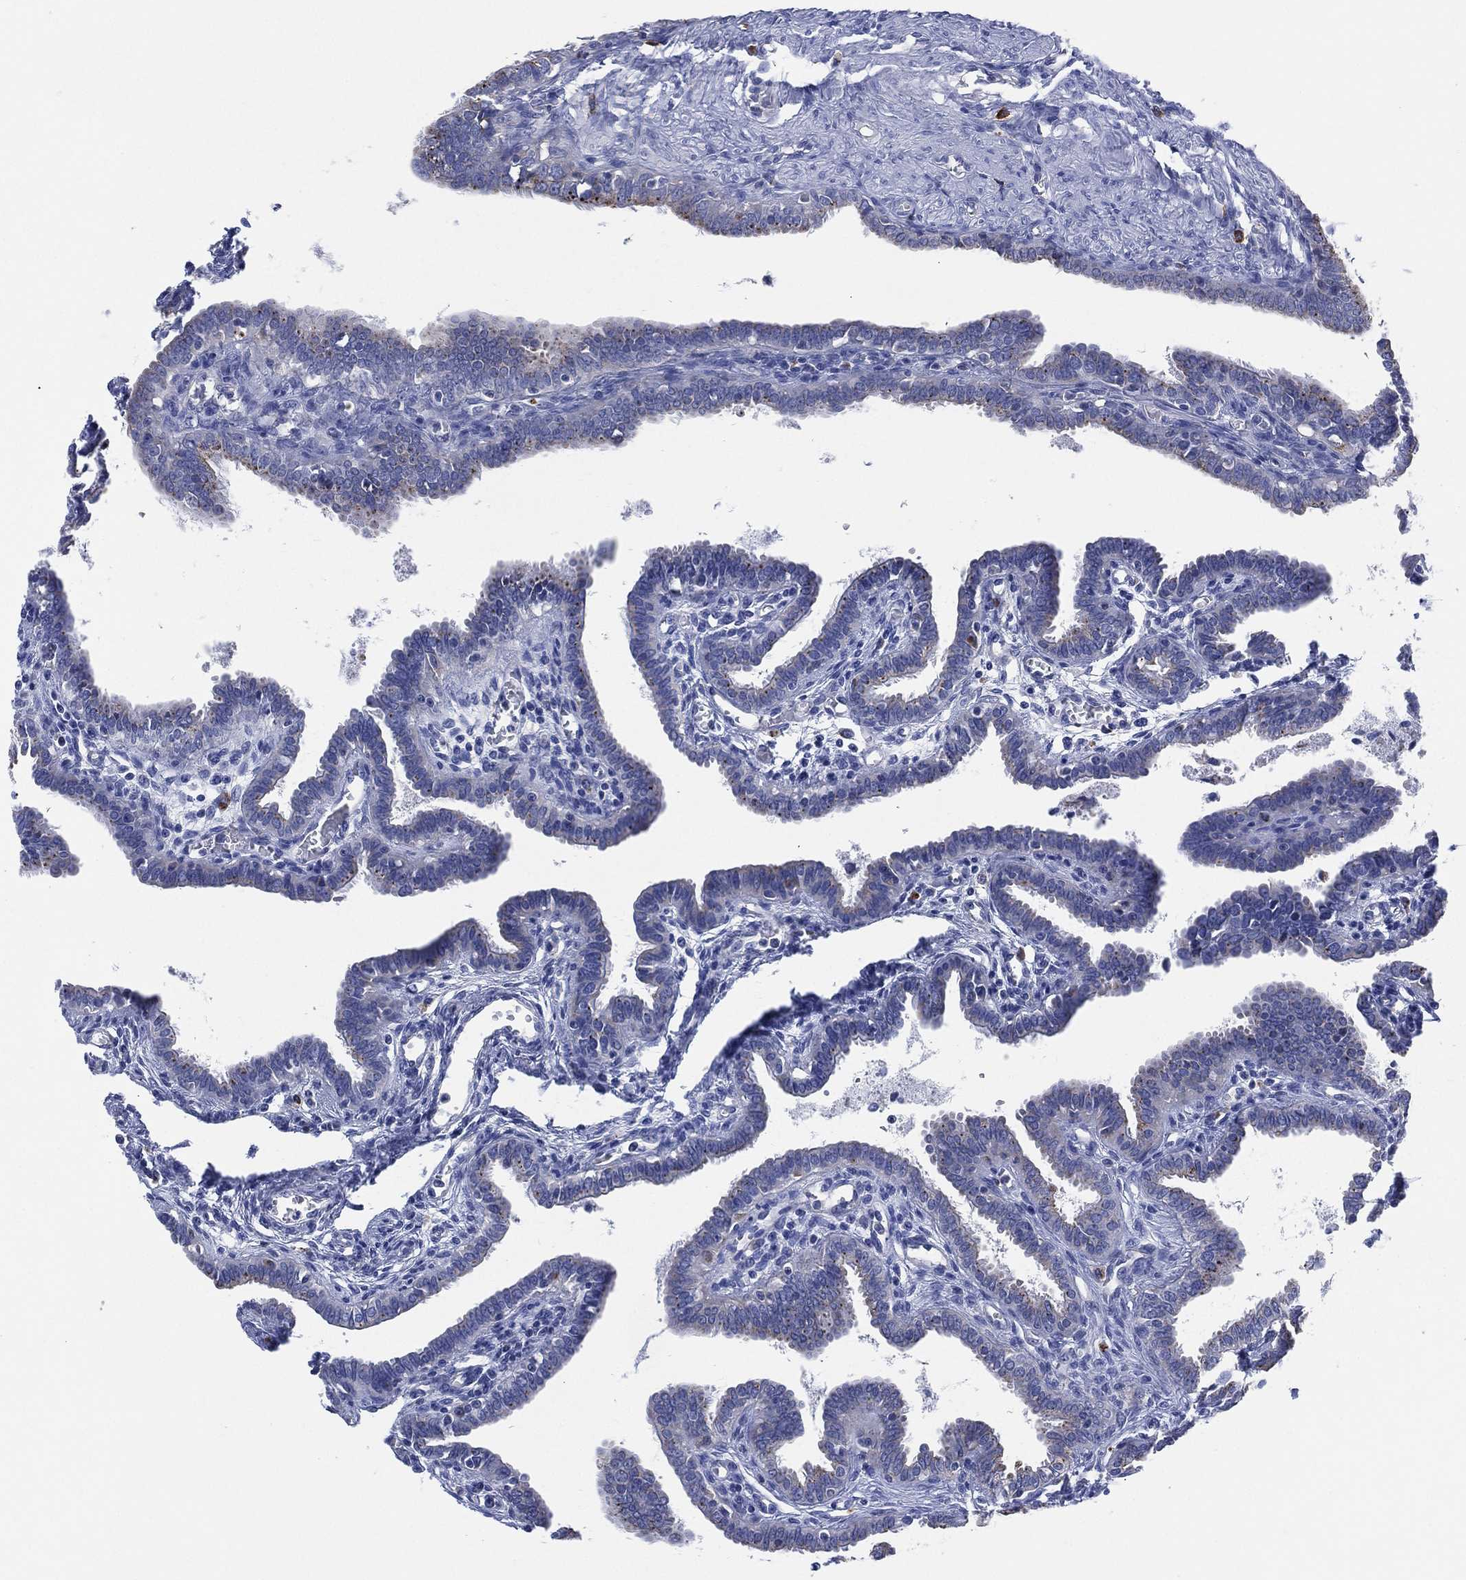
{"staining": {"intensity": "negative", "quantity": "none", "location": "none"}, "tissue": "fallopian tube", "cell_type": "Glandular cells", "image_type": "normal", "snomed": [{"axis": "morphology", "description": "Normal tissue, NOS"}, {"axis": "morphology", "description": "Carcinoma, endometroid"}, {"axis": "topography", "description": "Fallopian tube"}, {"axis": "topography", "description": "Ovary"}], "caption": "Fallopian tube was stained to show a protein in brown. There is no significant expression in glandular cells. Brightfield microscopy of immunohistochemistry (IHC) stained with DAB (3,3'-diaminobenzidine) (brown) and hematoxylin (blue), captured at high magnification.", "gene": "GALNS", "patient": {"sex": "female", "age": 42}}